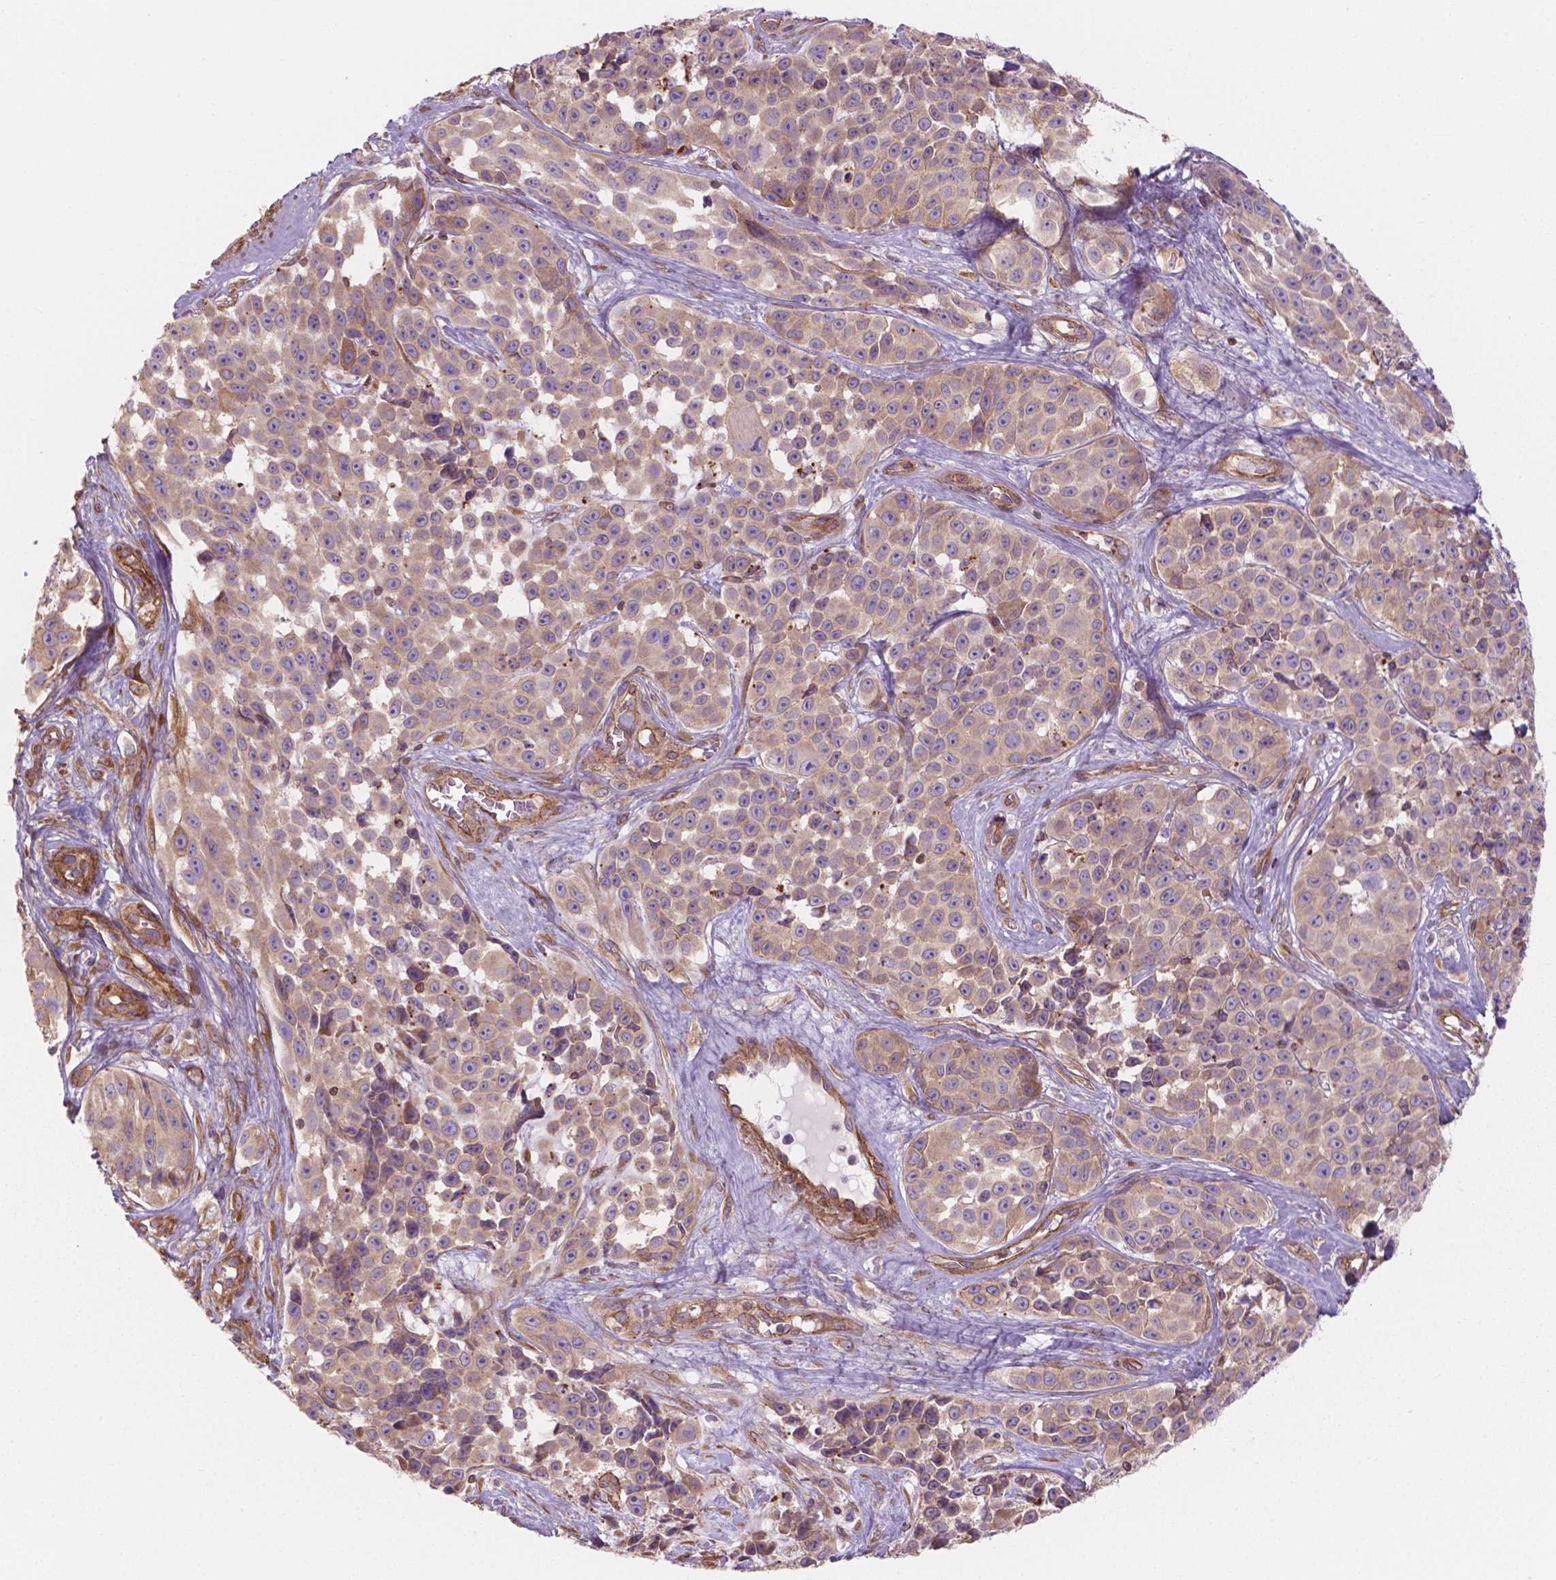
{"staining": {"intensity": "weak", "quantity": ">75%", "location": "cytoplasmic/membranous"}, "tissue": "melanoma", "cell_type": "Tumor cells", "image_type": "cancer", "snomed": [{"axis": "morphology", "description": "Malignant melanoma, NOS"}, {"axis": "topography", "description": "Skin"}], "caption": "The immunohistochemical stain highlights weak cytoplasmic/membranous expression in tumor cells of melanoma tissue.", "gene": "SURF4", "patient": {"sex": "female", "age": 88}}